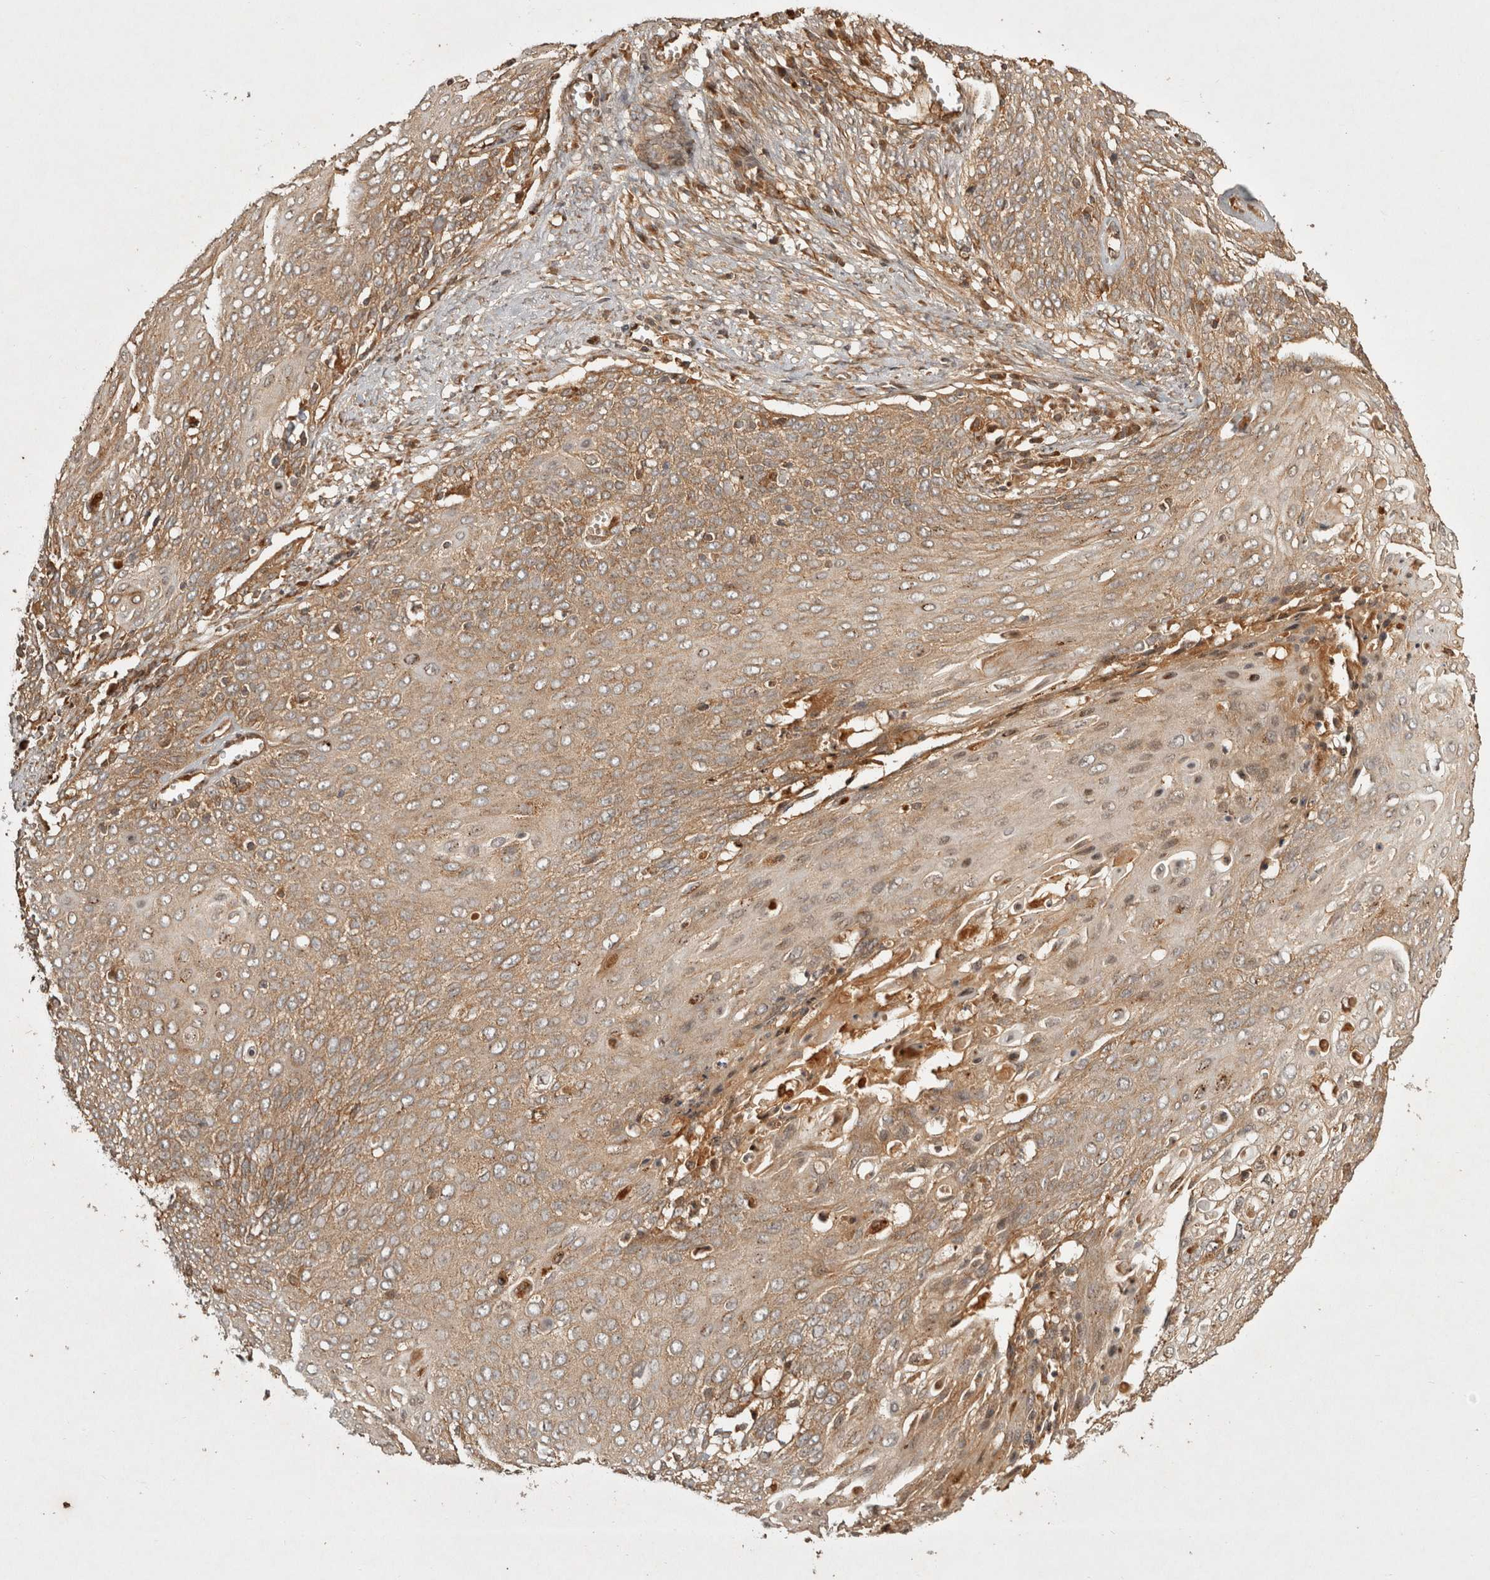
{"staining": {"intensity": "weak", "quantity": ">75%", "location": "cytoplasmic/membranous"}, "tissue": "cervical cancer", "cell_type": "Tumor cells", "image_type": "cancer", "snomed": [{"axis": "morphology", "description": "Squamous cell carcinoma, NOS"}, {"axis": "topography", "description": "Cervix"}], "caption": "Immunohistochemistry (IHC) photomicrograph of neoplastic tissue: human cervical cancer stained using immunohistochemistry displays low levels of weak protein expression localized specifically in the cytoplasmic/membranous of tumor cells, appearing as a cytoplasmic/membranous brown color.", "gene": "CAMSAP2", "patient": {"sex": "female", "age": 39}}